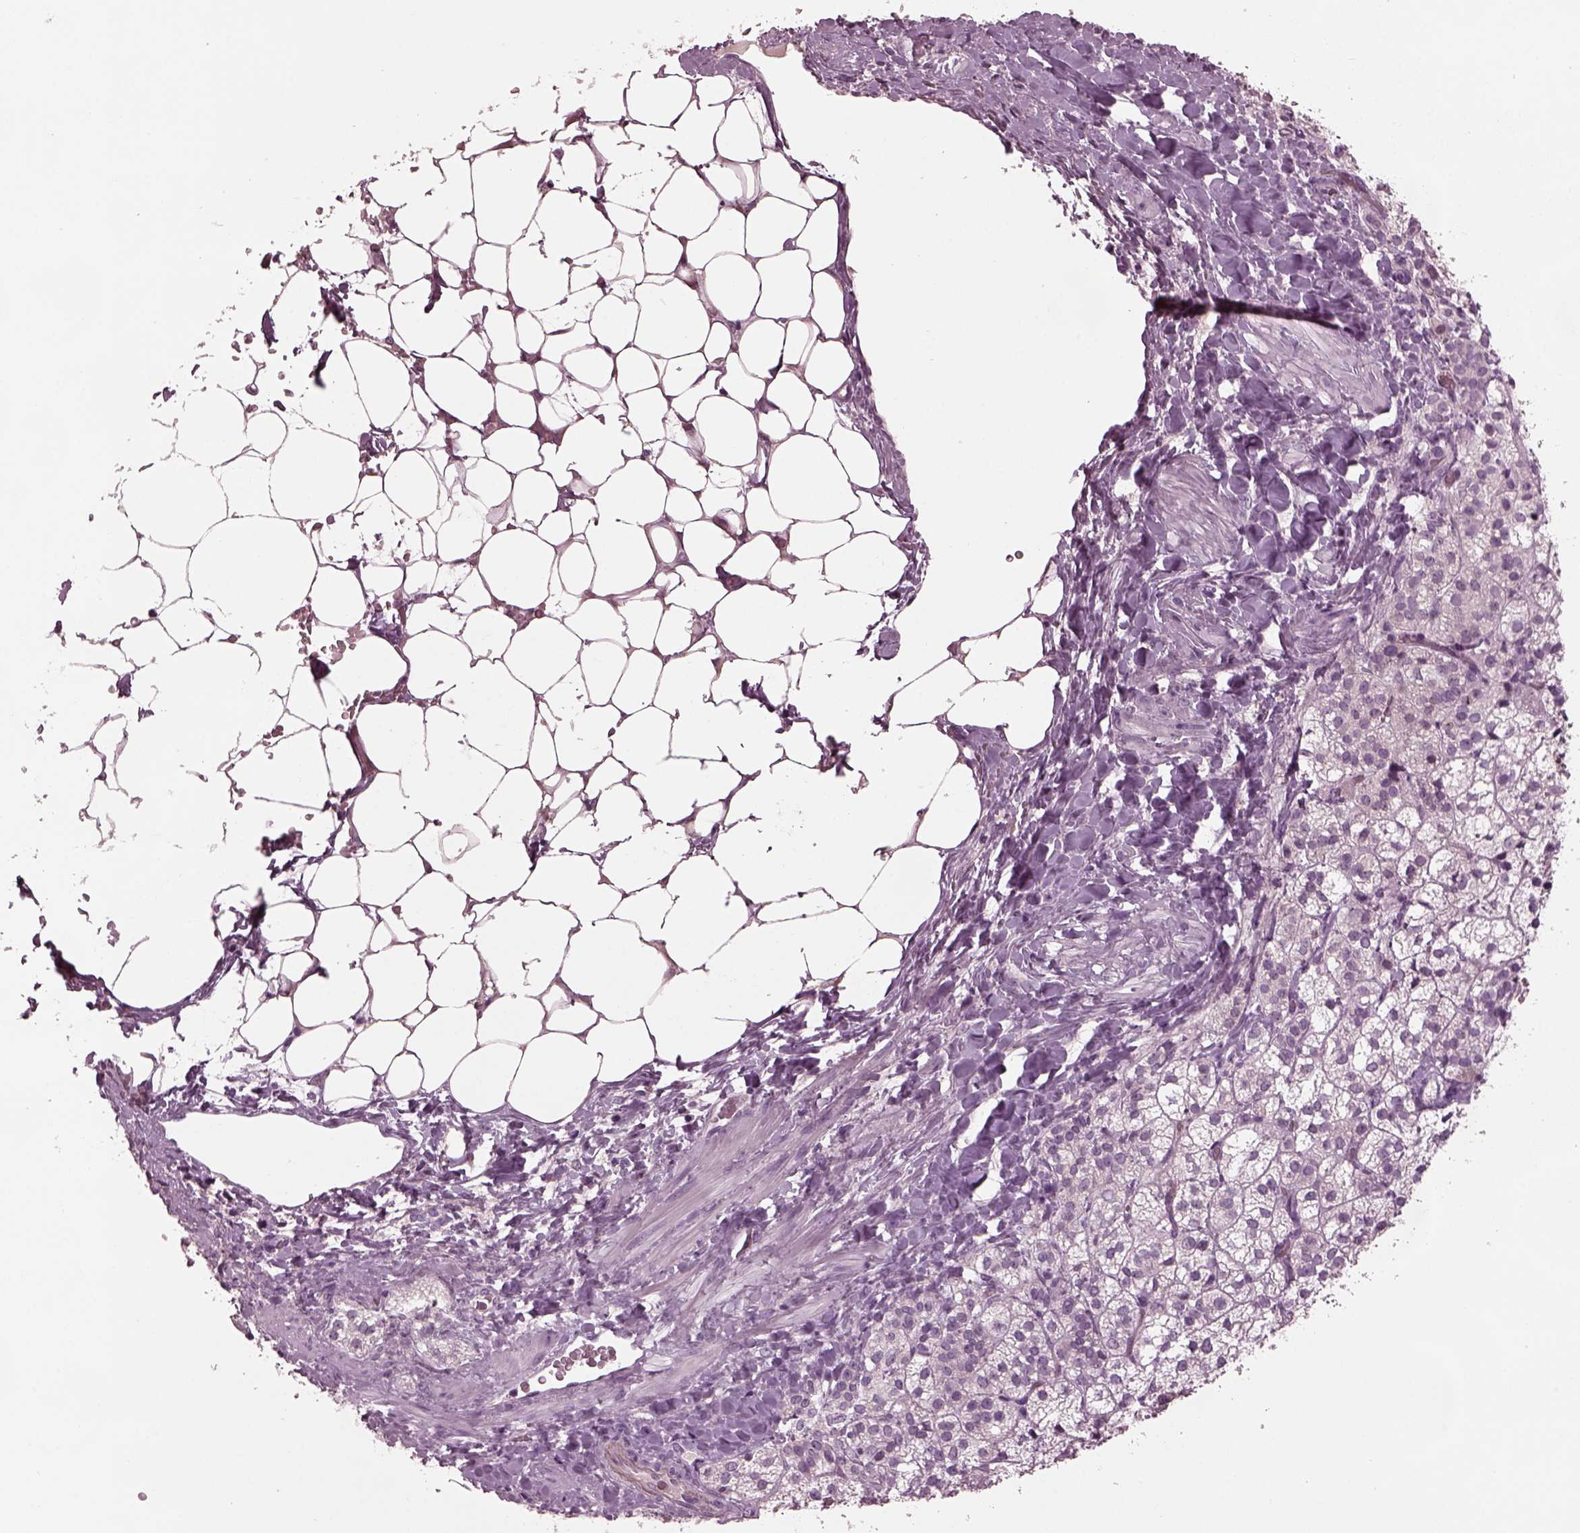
{"staining": {"intensity": "weak", "quantity": "<25%", "location": "cytoplasmic/membranous"}, "tissue": "adrenal gland", "cell_type": "Glandular cells", "image_type": "normal", "snomed": [{"axis": "morphology", "description": "Normal tissue, NOS"}, {"axis": "topography", "description": "Adrenal gland"}], "caption": "Immunohistochemistry micrograph of benign adrenal gland: human adrenal gland stained with DAB demonstrates no significant protein staining in glandular cells. (DAB IHC, high magnification).", "gene": "CLCN4", "patient": {"sex": "male", "age": 53}}